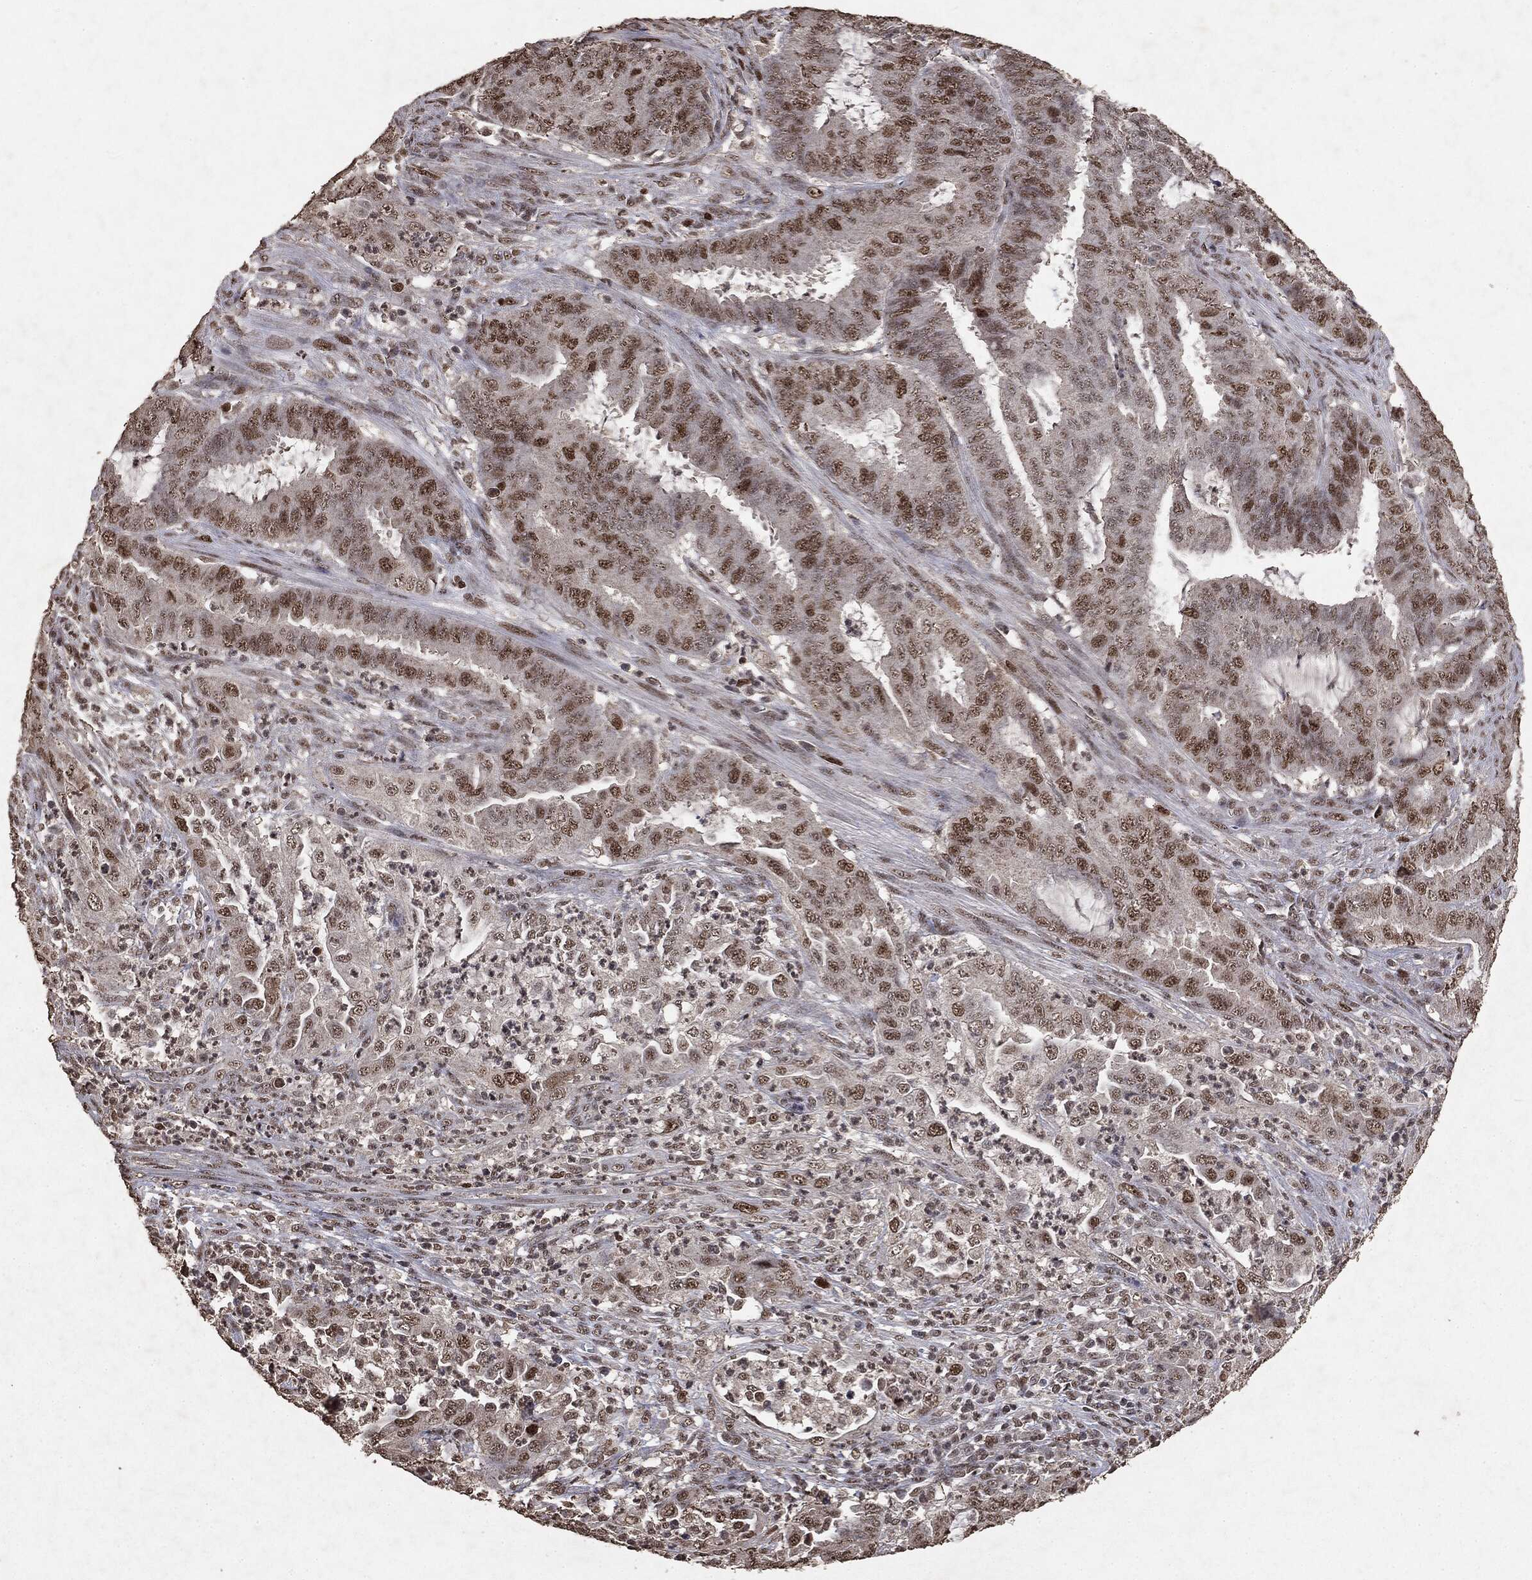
{"staining": {"intensity": "moderate", "quantity": ">75%", "location": "nuclear"}, "tissue": "endometrial cancer", "cell_type": "Tumor cells", "image_type": "cancer", "snomed": [{"axis": "morphology", "description": "Adenocarcinoma, NOS"}, {"axis": "topography", "description": "Endometrium"}], "caption": "Endometrial cancer (adenocarcinoma) stained with DAB IHC shows medium levels of moderate nuclear staining in about >75% of tumor cells.", "gene": "RAD18", "patient": {"sex": "female", "age": 51}}